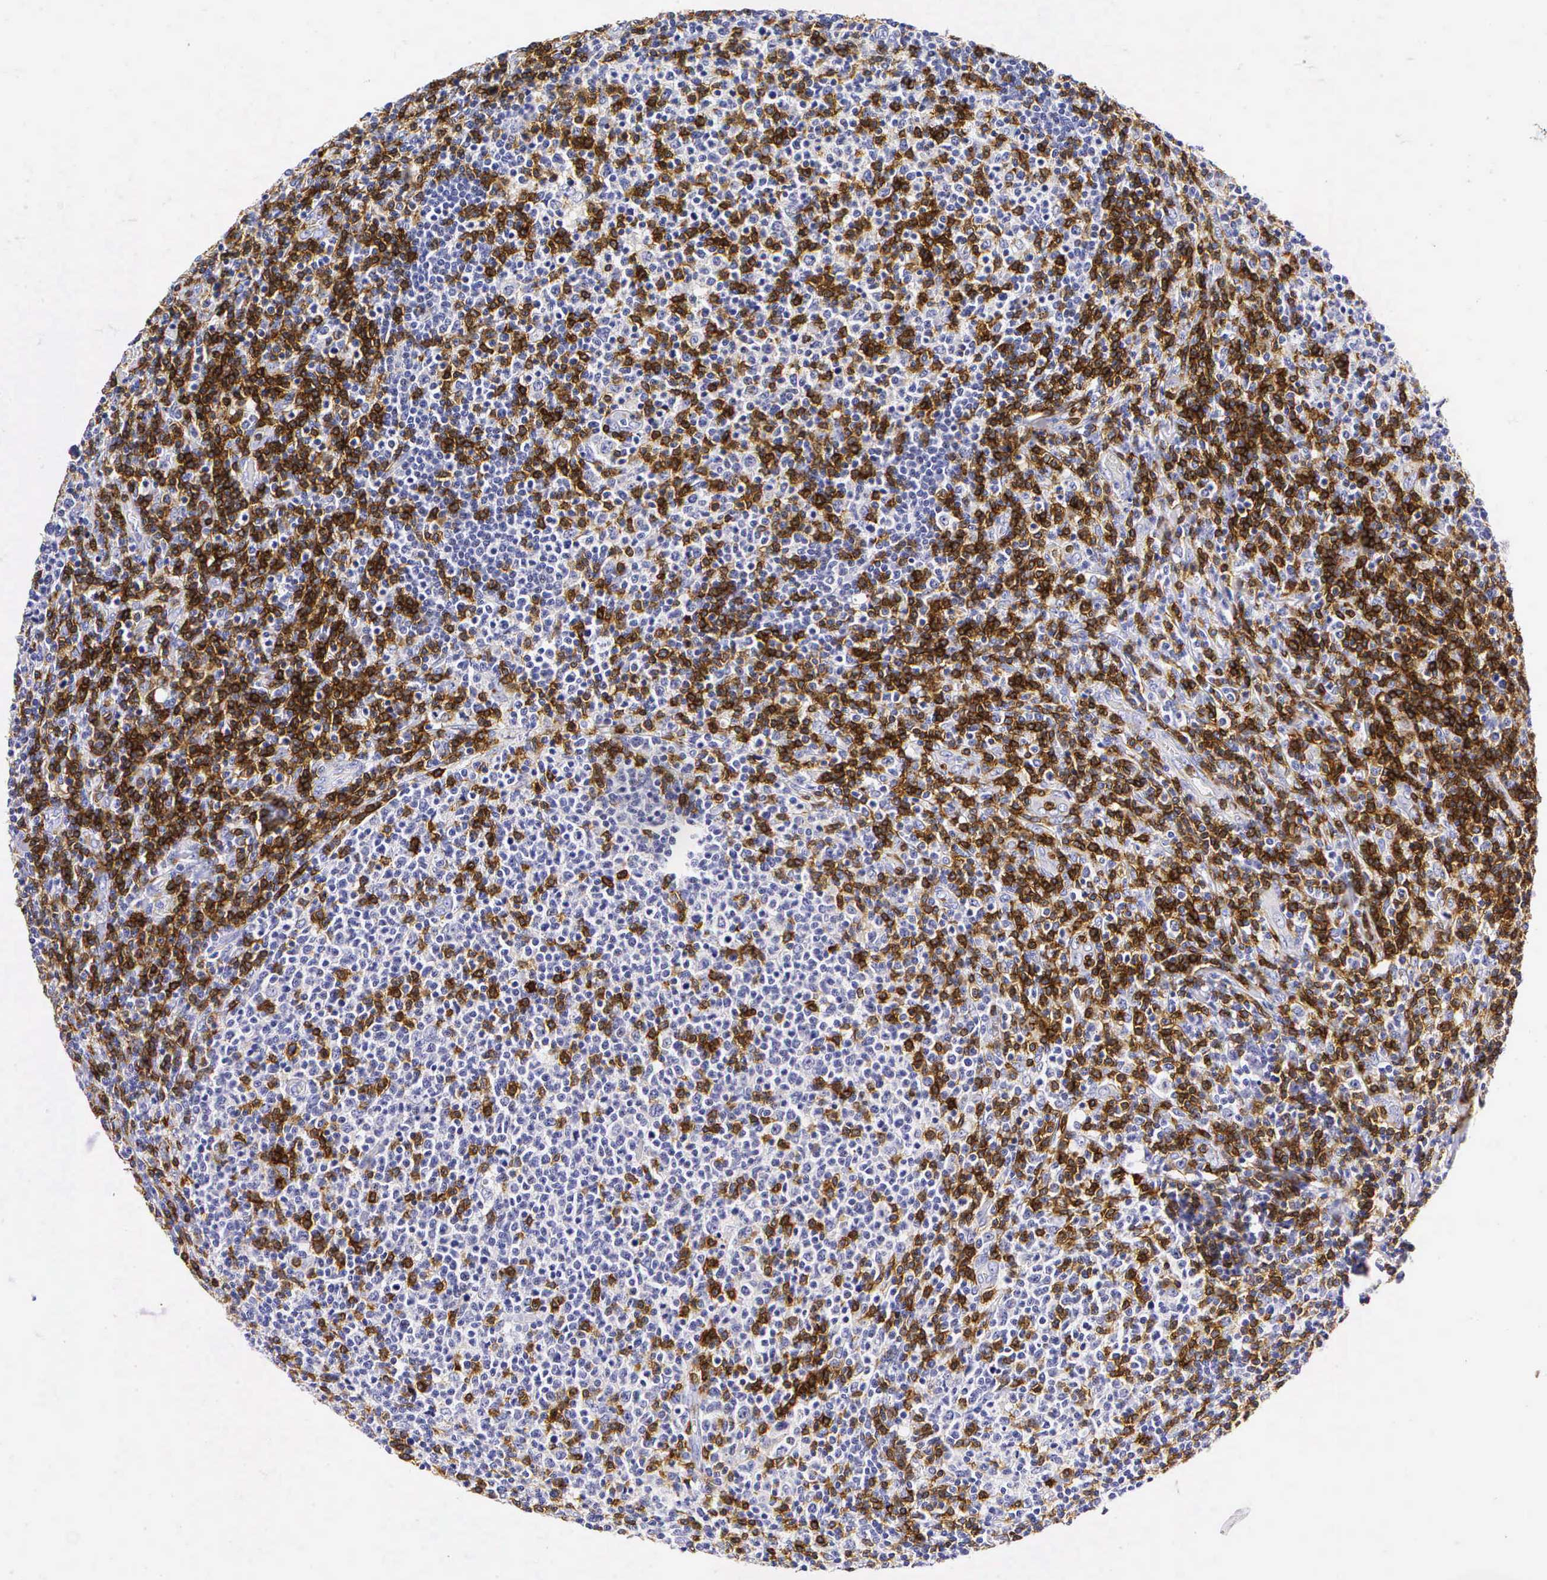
{"staining": {"intensity": "strong", "quantity": ">75%", "location": "cytoplasmic/membranous"}, "tissue": "lymphoma", "cell_type": "Tumor cells", "image_type": "cancer", "snomed": [{"axis": "morphology", "description": "Malignant lymphoma, non-Hodgkin's type, Low grade"}, {"axis": "topography", "description": "Lymph node"}], "caption": "Immunohistochemistry (IHC) (DAB (3,3'-diaminobenzidine)) staining of human low-grade malignant lymphoma, non-Hodgkin's type displays strong cytoplasmic/membranous protein positivity in approximately >75% of tumor cells. Ihc stains the protein of interest in brown and the nuclei are stained blue.", "gene": "CD3E", "patient": {"sex": "male", "age": 74}}